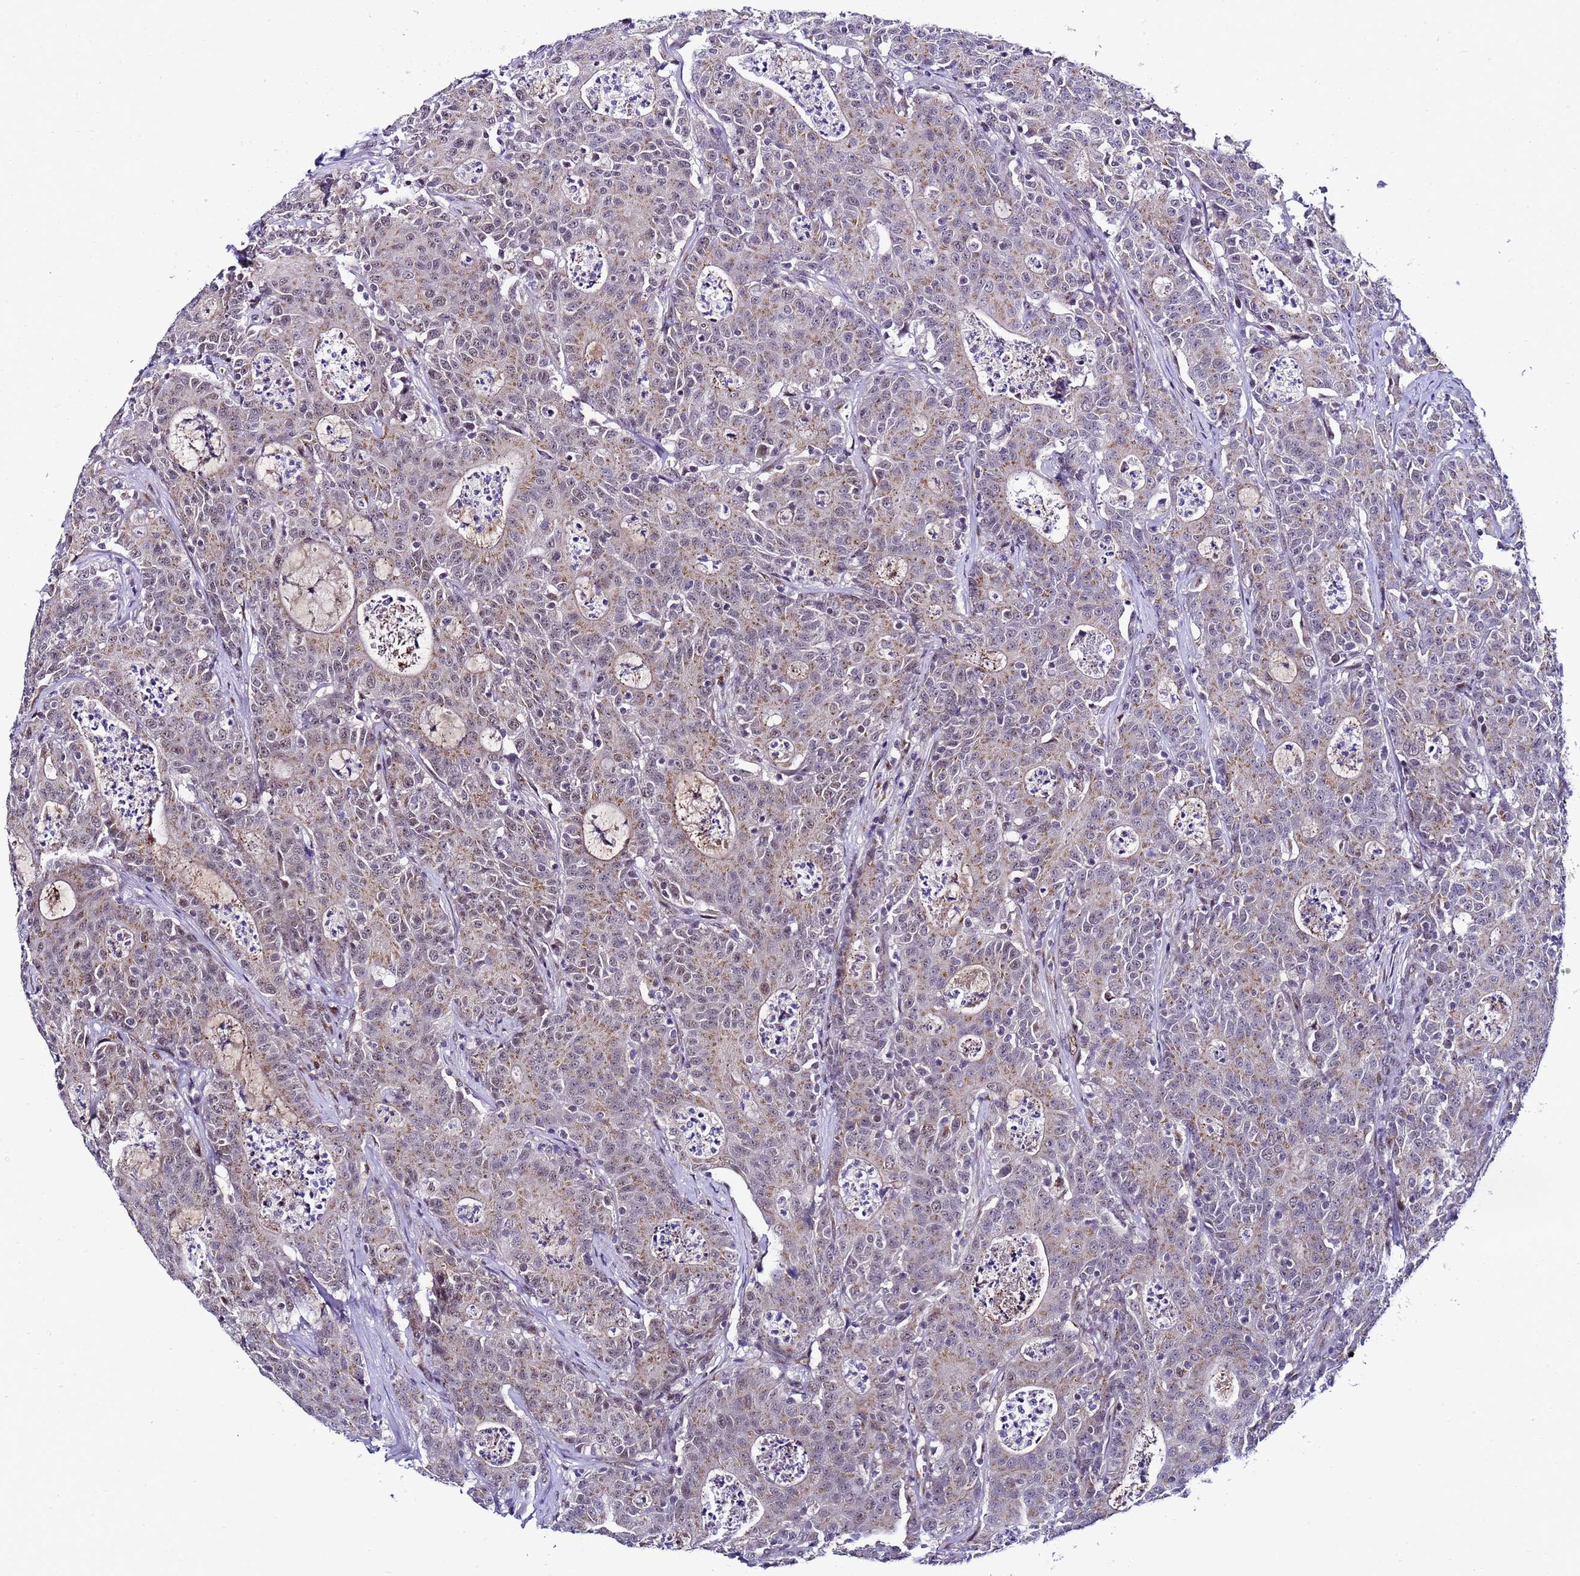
{"staining": {"intensity": "weak", "quantity": ">75%", "location": "cytoplasmic/membranous,nuclear"}, "tissue": "colorectal cancer", "cell_type": "Tumor cells", "image_type": "cancer", "snomed": [{"axis": "morphology", "description": "Adenocarcinoma, NOS"}, {"axis": "topography", "description": "Colon"}], "caption": "Tumor cells exhibit low levels of weak cytoplasmic/membranous and nuclear positivity in approximately >75% of cells in colorectal cancer (adenocarcinoma).", "gene": "C19orf47", "patient": {"sex": "male", "age": 83}}